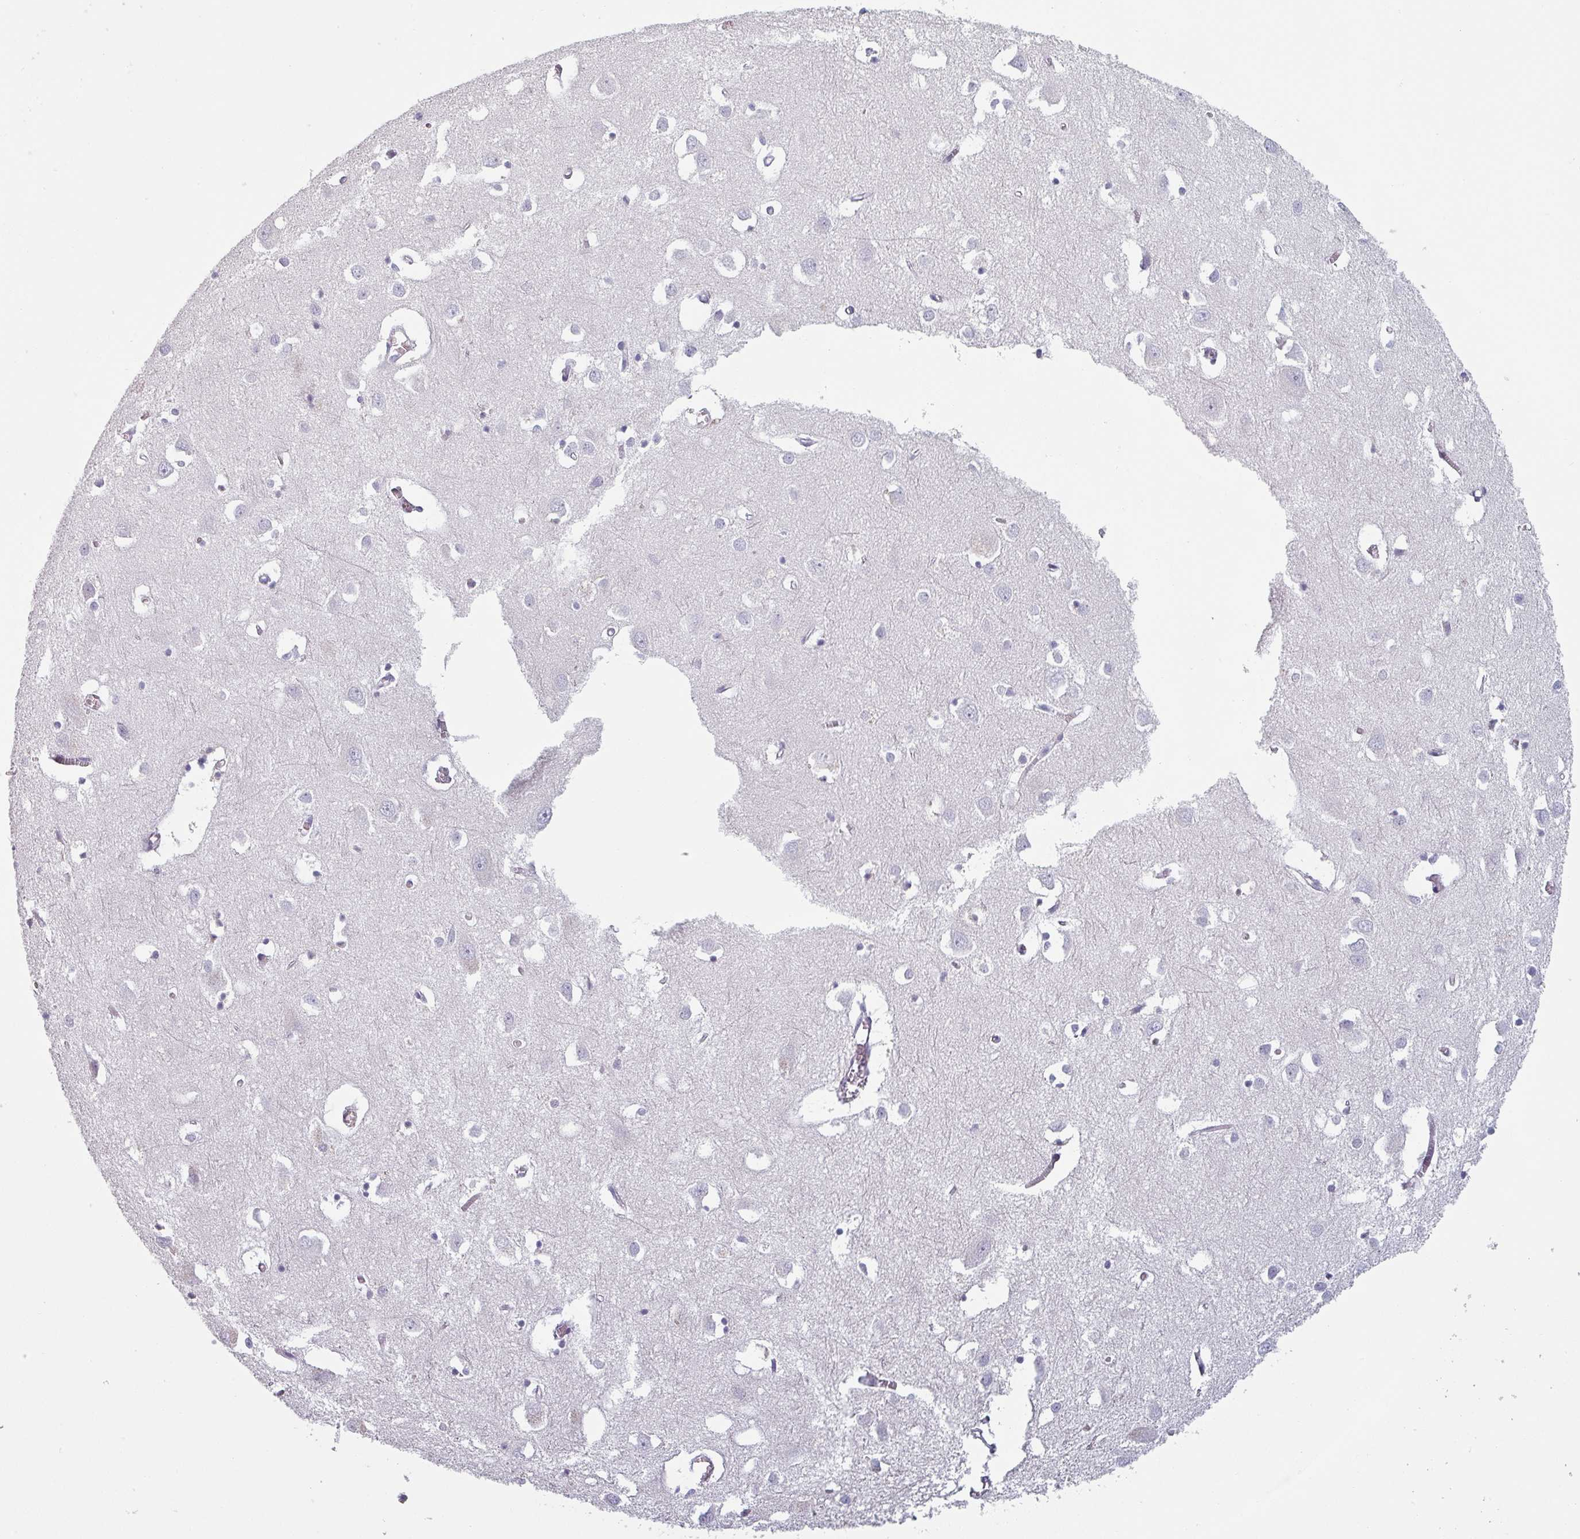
{"staining": {"intensity": "negative", "quantity": "none", "location": "none"}, "tissue": "cerebral cortex", "cell_type": "Endothelial cells", "image_type": "normal", "snomed": [{"axis": "morphology", "description": "Normal tissue, NOS"}, {"axis": "topography", "description": "Cerebral cortex"}], "caption": "Immunohistochemical staining of unremarkable human cerebral cortex shows no significant staining in endothelial cells. (DAB immunohistochemistry visualized using brightfield microscopy, high magnification).", "gene": "SFTPA1", "patient": {"sex": "male", "age": 70}}